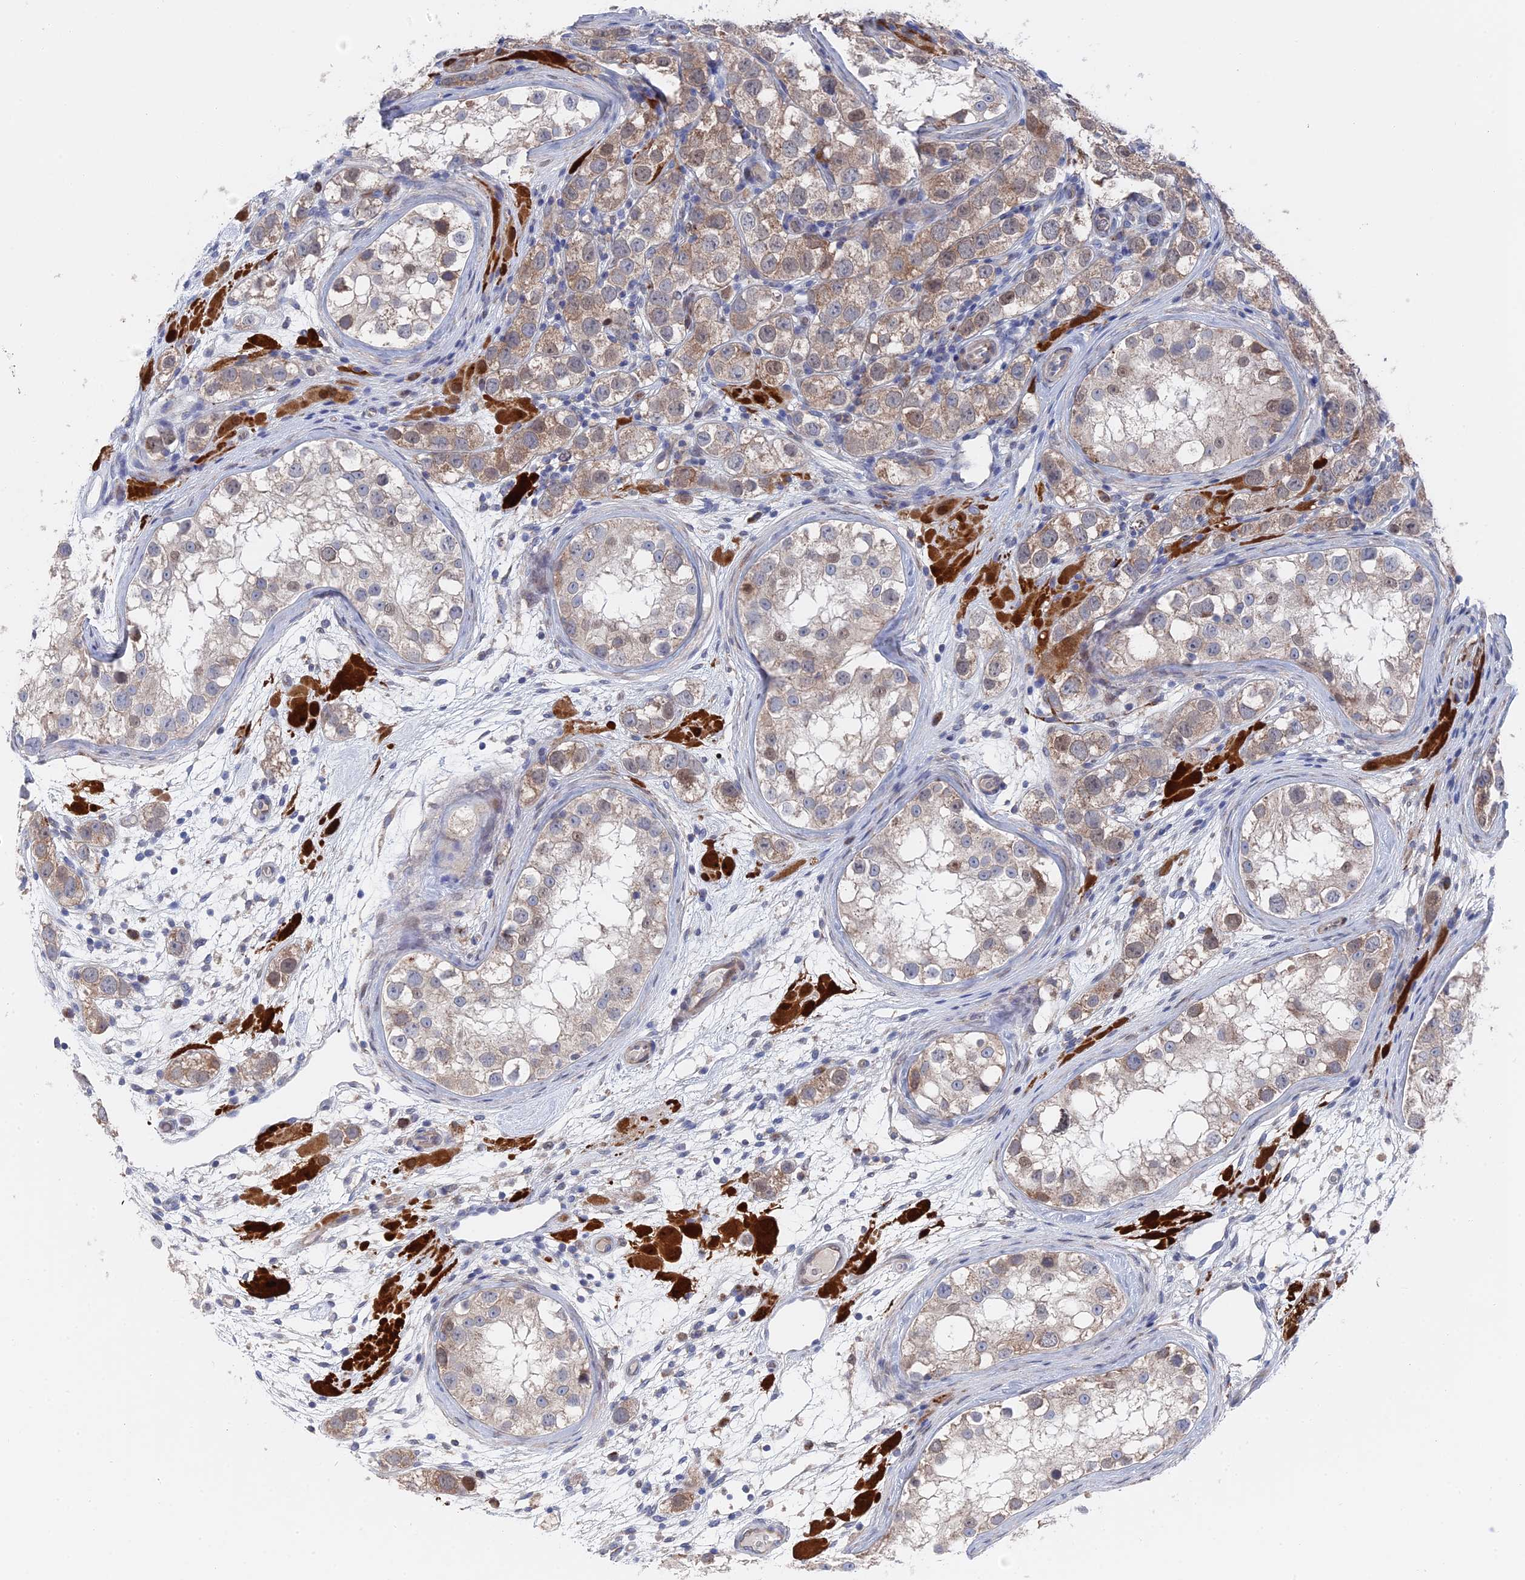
{"staining": {"intensity": "moderate", "quantity": ">75%", "location": "cytoplasmic/membranous"}, "tissue": "testis cancer", "cell_type": "Tumor cells", "image_type": "cancer", "snomed": [{"axis": "morphology", "description": "Seminoma, NOS"}, {"axis": "topography", "description": "Testis"}], "caption": "Brown immunohistochemical staining in human seminoma (testis) displays moderate cytoplasmic/membranous staining in about >75% of tumor cells.", "gene": "TMEM161A", "patient": {"sex": "male", "age": 28}}